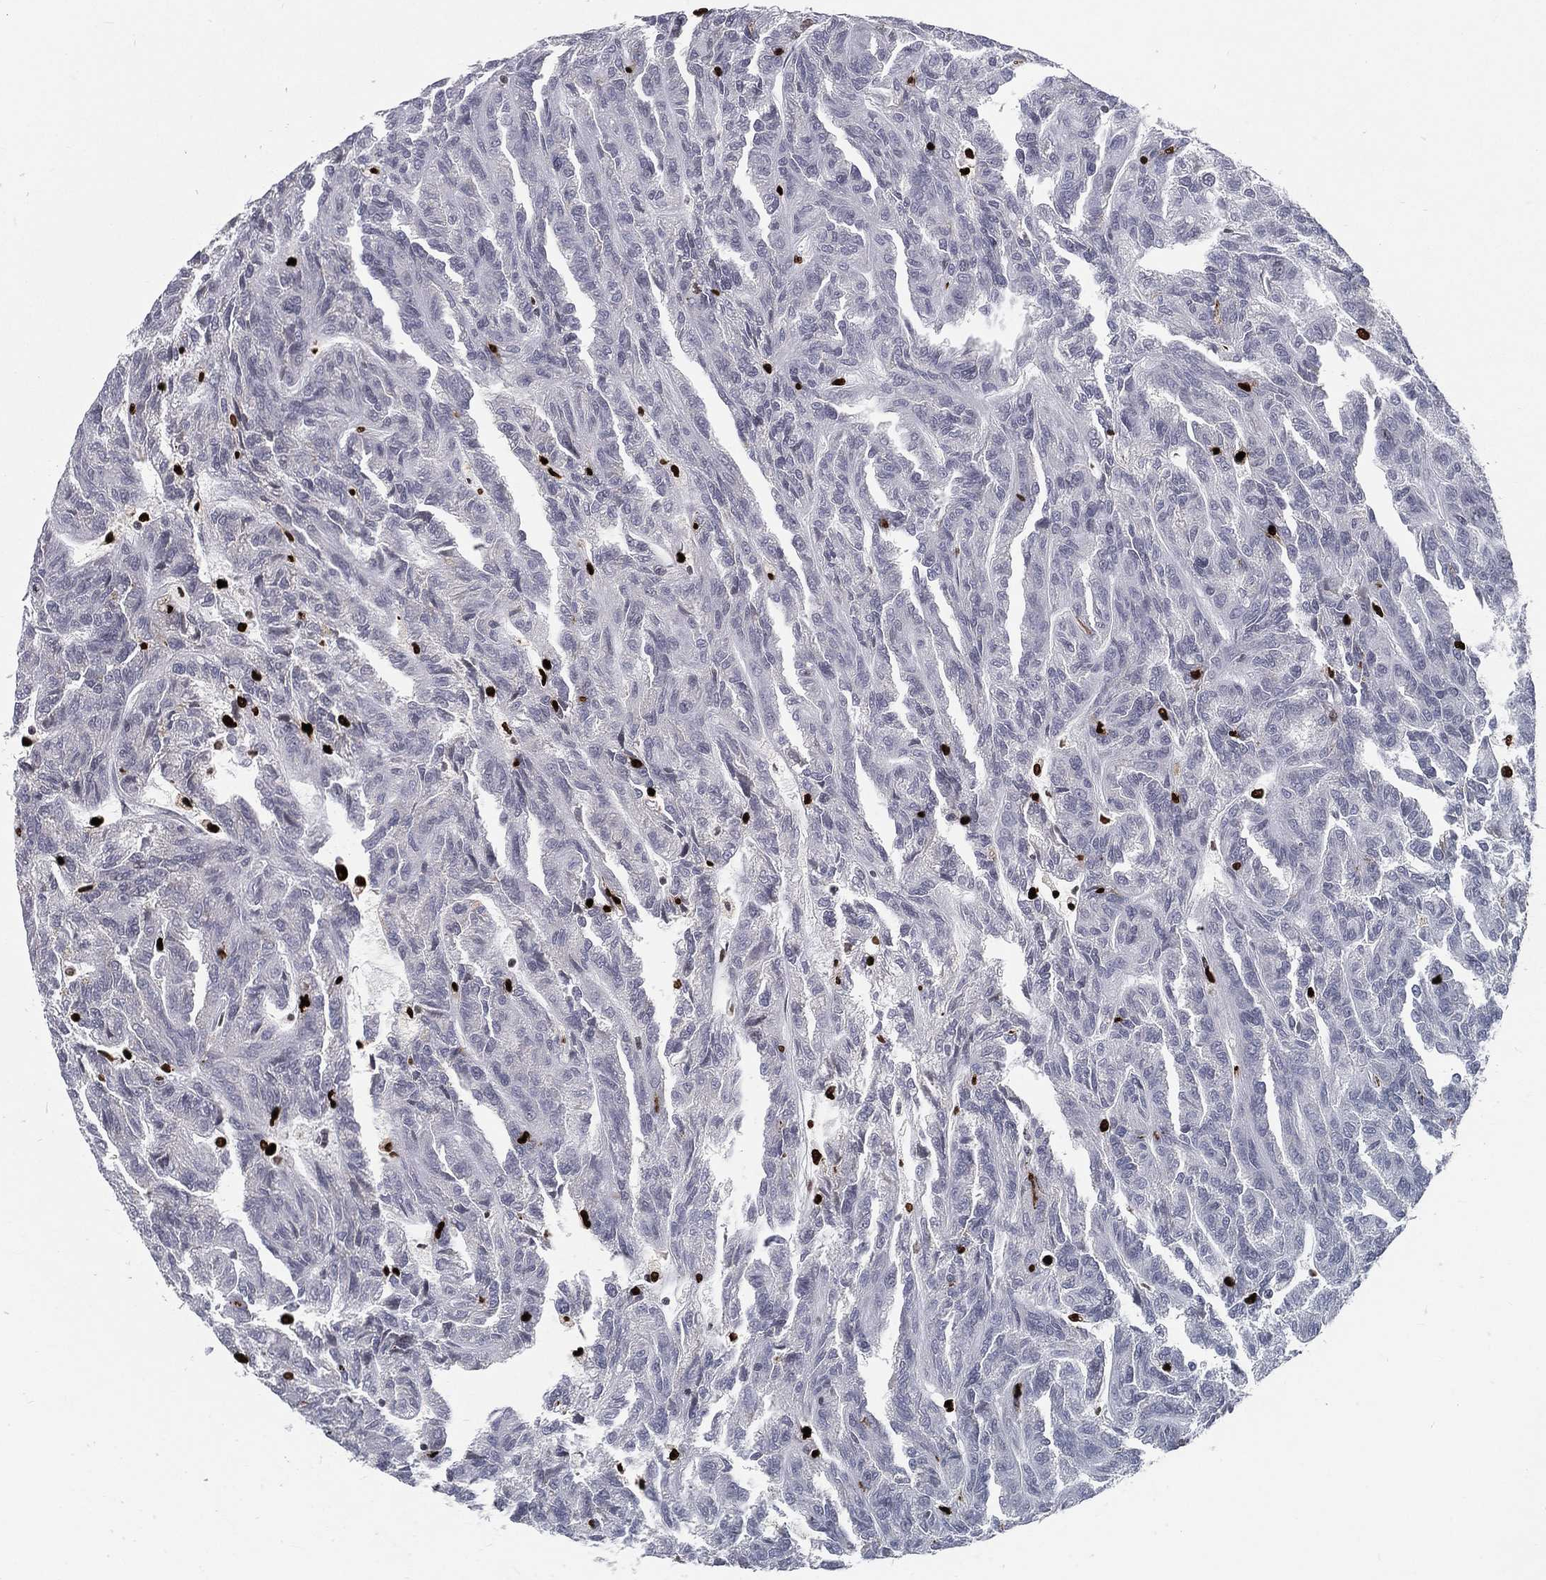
{"staining": {"intensity": "negative", "quantity": "none", "location": "none"}, "tissue": "renal cancer", "cell_type": "Tumor cells", "image_type": "cancer", "snomed": [{"axis": "morphology", "description": "Adenocarcinoma, NOS"}, {"axis": "topography", "description": "Kidney"}], "caption": "Immunohistochemistry image of human renal adenocarcinoma stained for a protein (brown), which shows no staining in tumor cells.", "gene": "MNDA", "patient": {"sex": "male", "age": 79}}